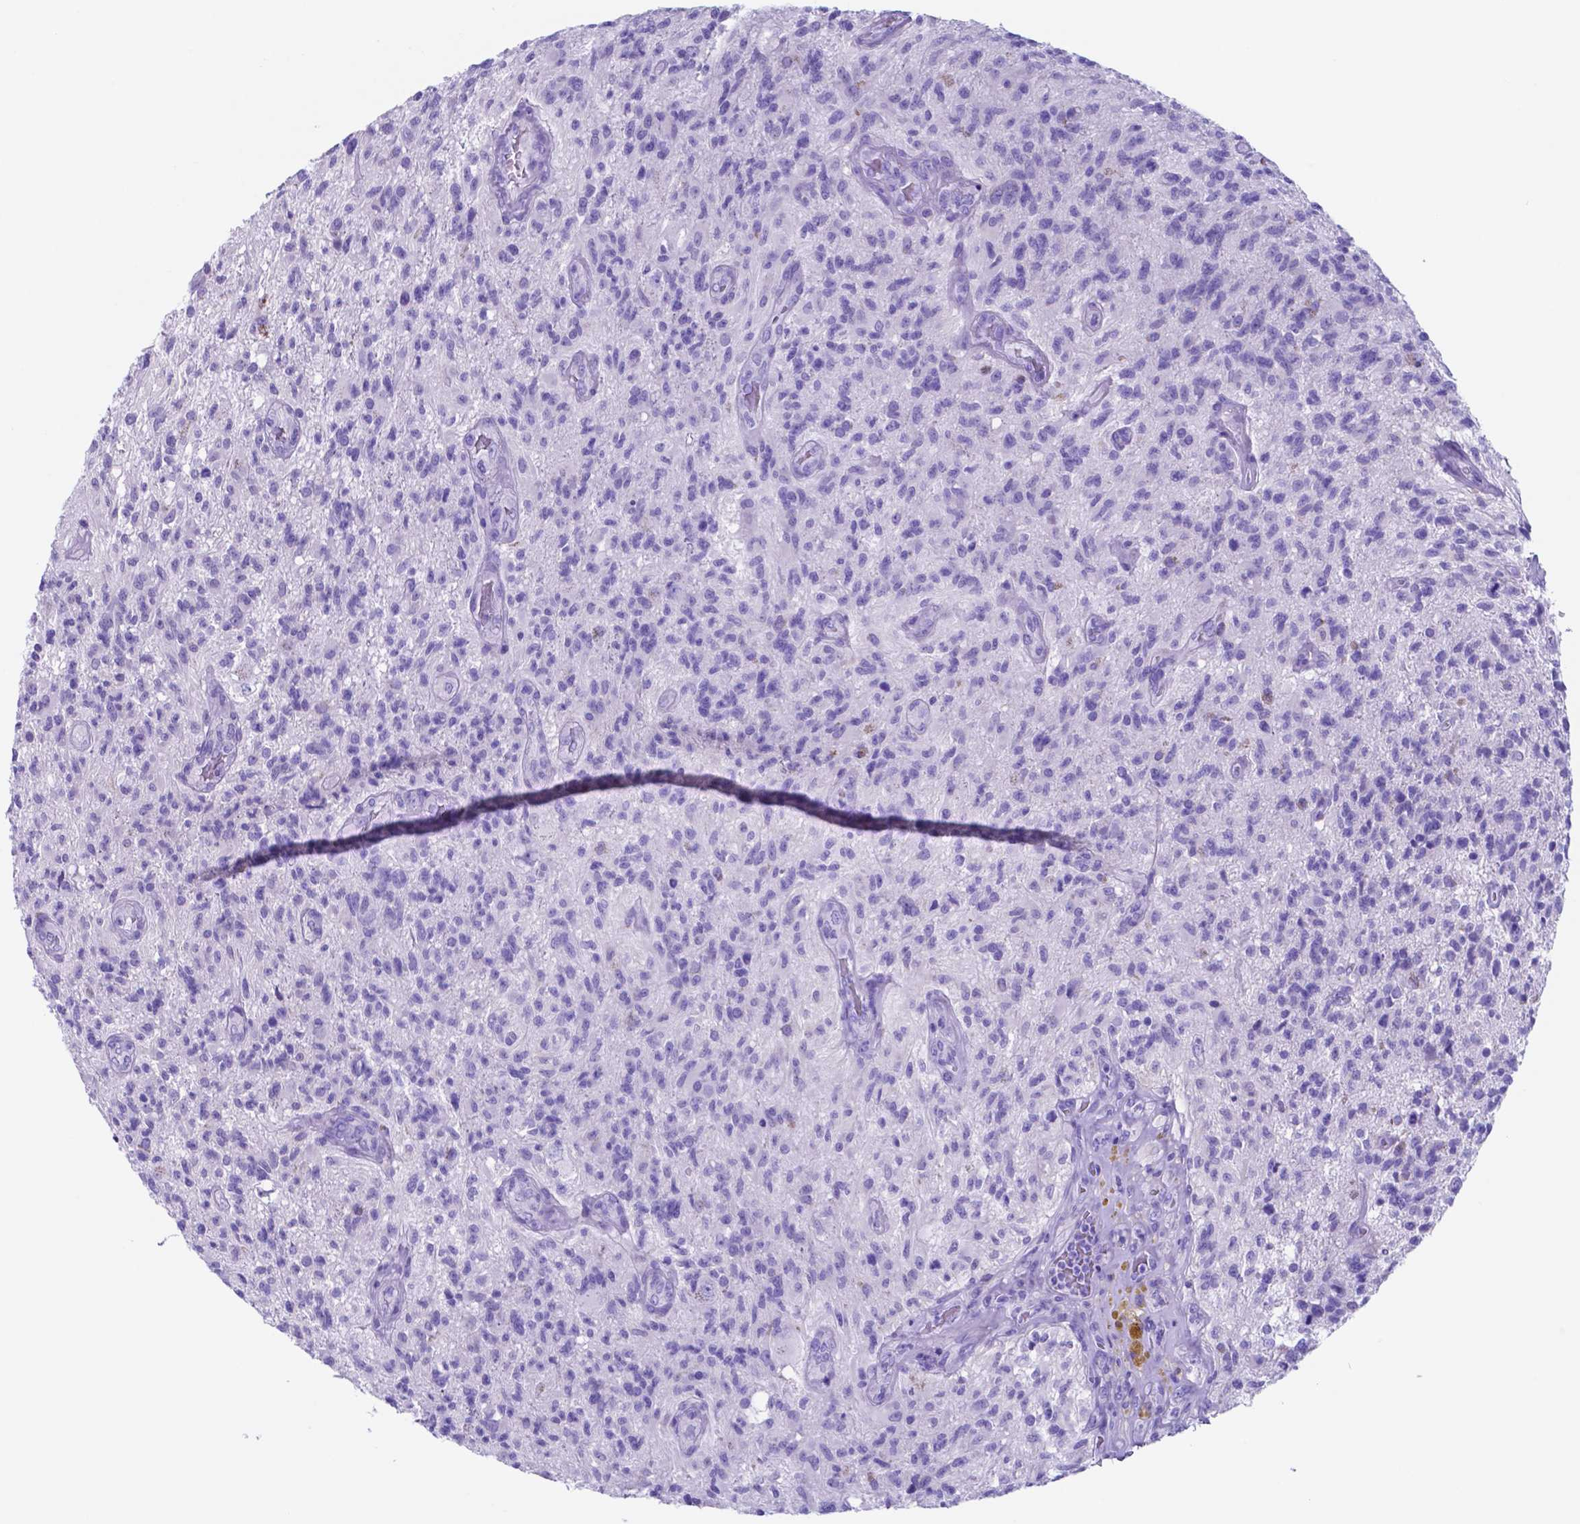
{"staining": {"intensity": "negative", "quantity": "none", "location": "none"}, "tissue": "glioma", "cell_type": "Tumor cells", "image_type": "cancer", "snomed": [{"axis": "morphology", "description": "Glioma, malignant, High grade"}, {"axis": "topography", "description": "Brain"}], "caption": "The photomicrograph demonstrates no significant expression in tumor cells of glioma. The staining was performed using DAB to visualize the protein expression in brown, while the nuclei were stained in blue with hematoxylin (Magnification: 20x).", "gene": "DNAAF8", "patient": {"sex": "male", "age": 56}}